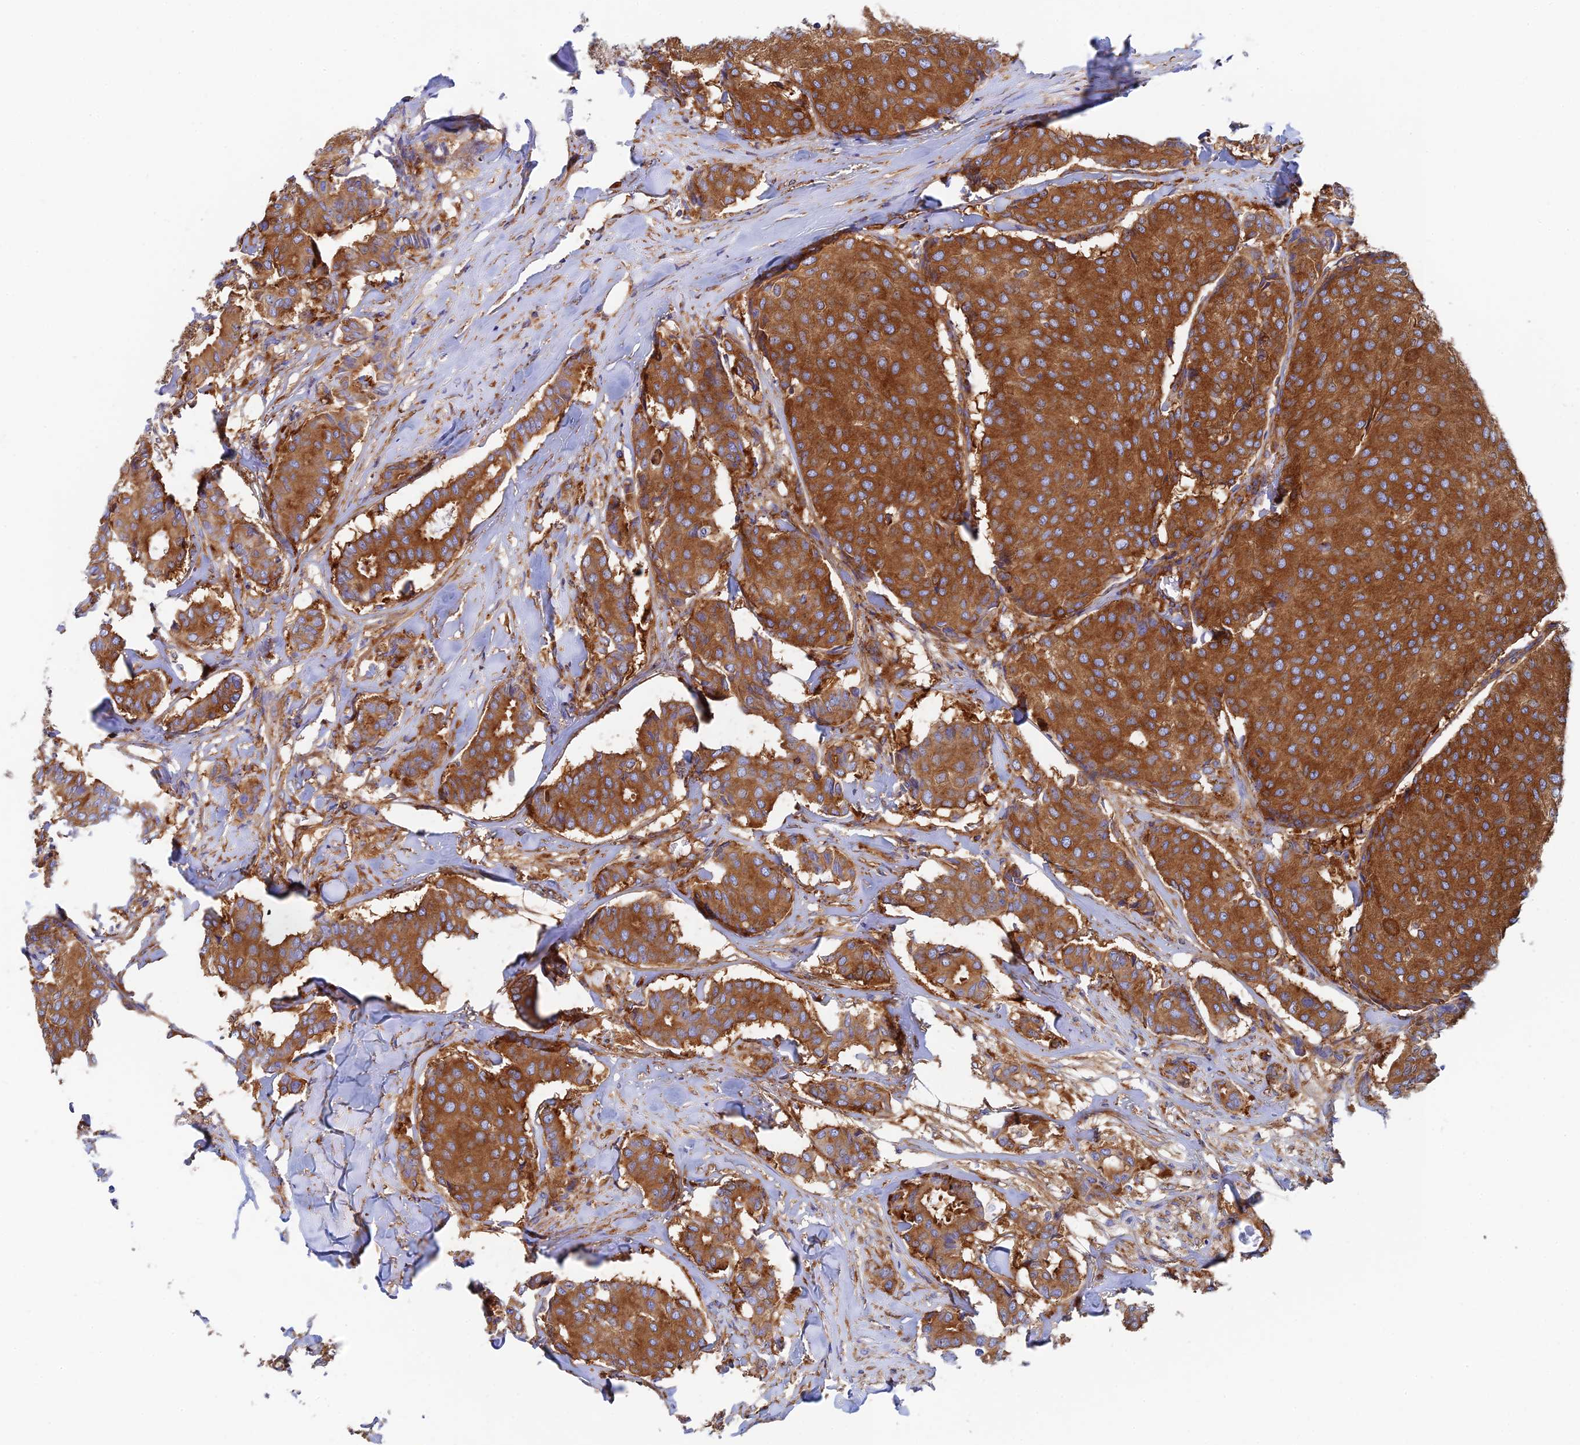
{"staining": {"intensity": "strong", "quantity": ">75%", "location": "cytoplasmic/membranous"}, "tissue": "breast cancer", "cell_type": "Tumor cells", "image_type": "cancer", "snomed": [{"axis": "morphology", "description": "Duct carcinoma"}, {"axis": "topography", "description": "Breast"}], "caption": "Immunohistochemical staining of human invasive ductal carcinoma (breast) shows high levels of strong cytoplasmic/membranous protein positivity in about >75% of tumor cells. Nuclei are stained in blue.", "gene": "DCTN2", "patient": {"sex": "female", "age": 75}}